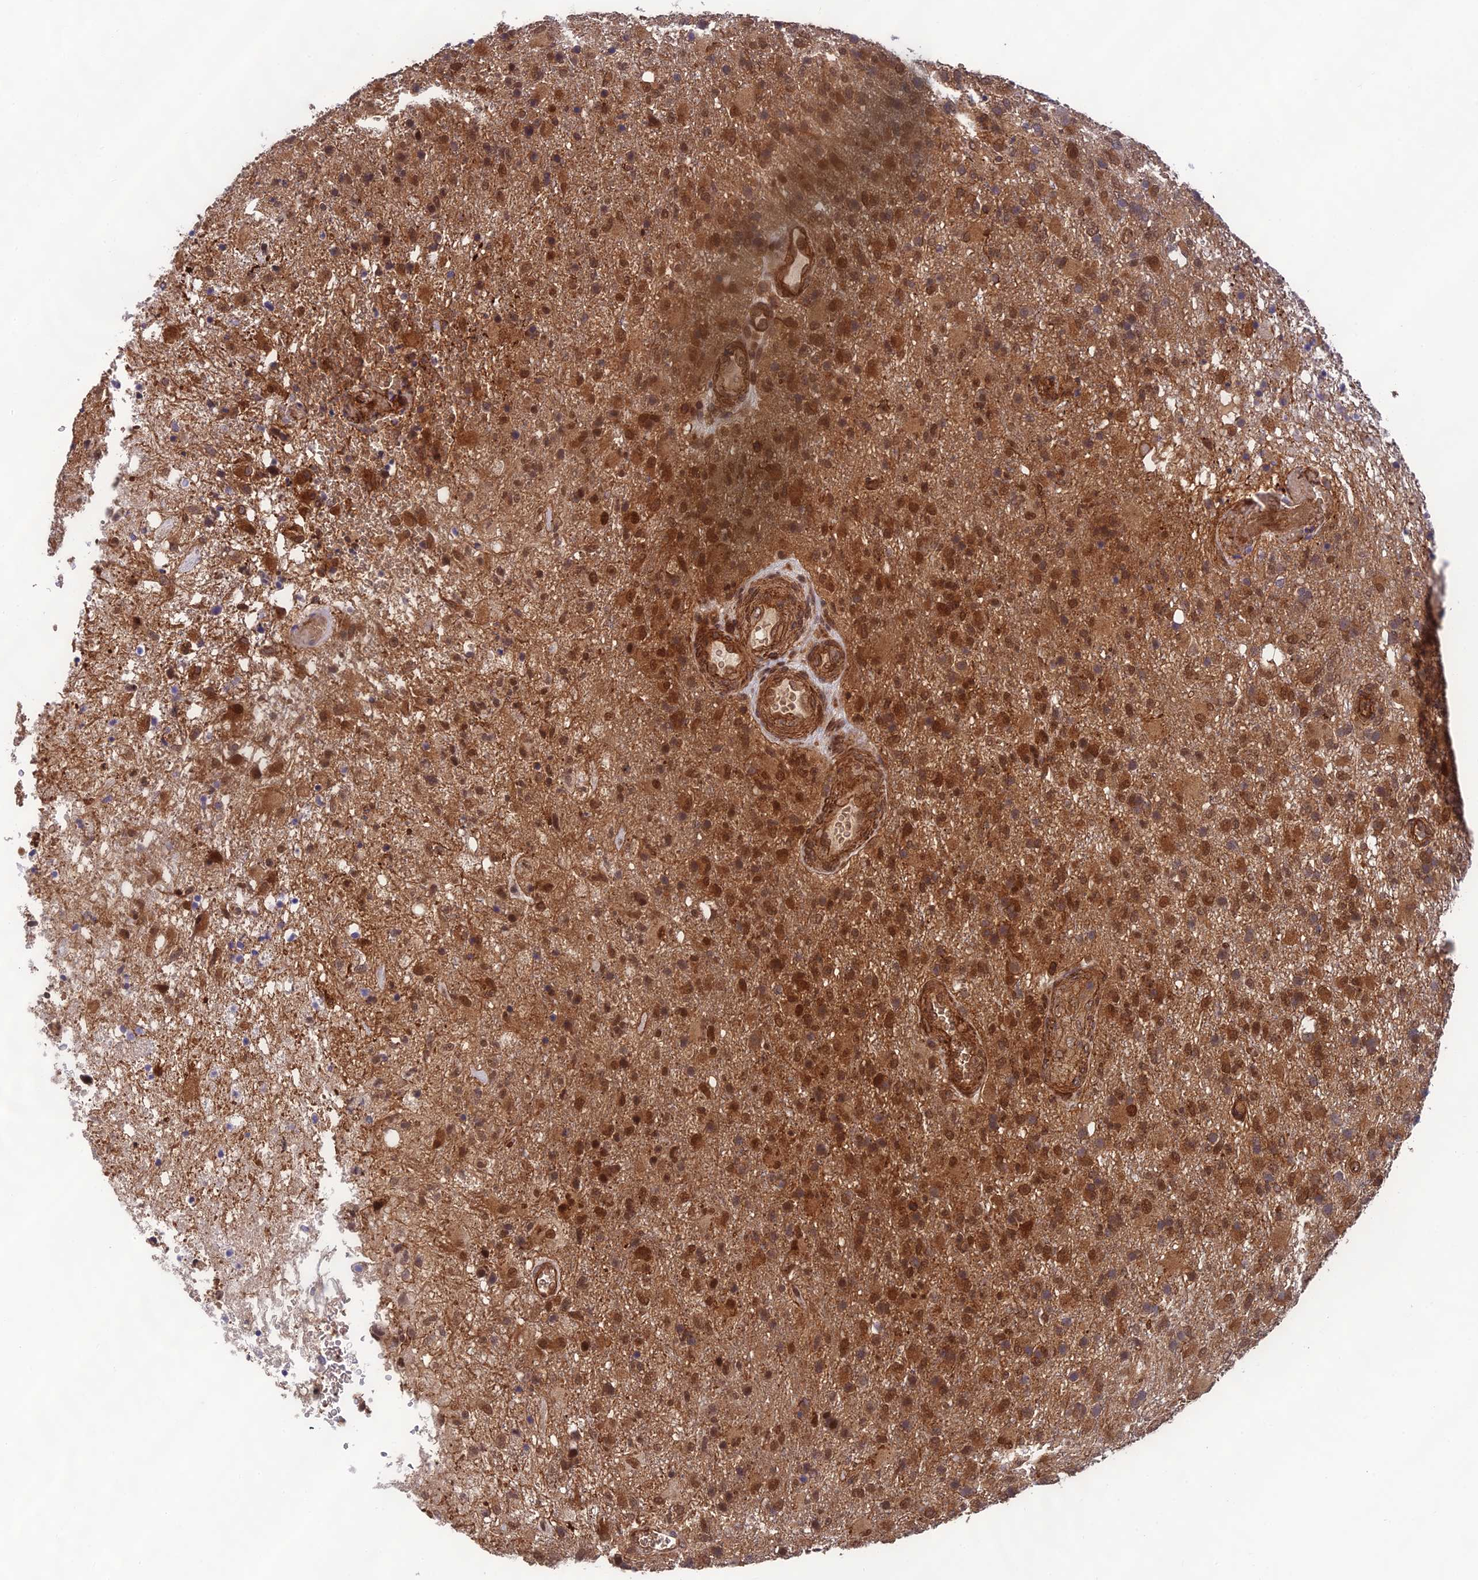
{"staining": {"intensity": "moderate", "quantity": ">75%", "location": "cytoplasmic/membranous,nuclear"}, "tissue": "glioma", "cell_type": "Tumor cells", "image_type": "cancer", "snomed": [{"axis": "morphology", "description": "Glioma, malignant, High grade"}, {"axis": "topography", "description": "Brain"}], "caption": "This is an image of immunohistochemistry staining of malignant glioma (high-grade), which shows moderate positivity in the cytoplasmic/membranous and nuclear of tumor cells.", "gene": "OSBPL1A", "patient": {"sex": "female", "age": 74}}